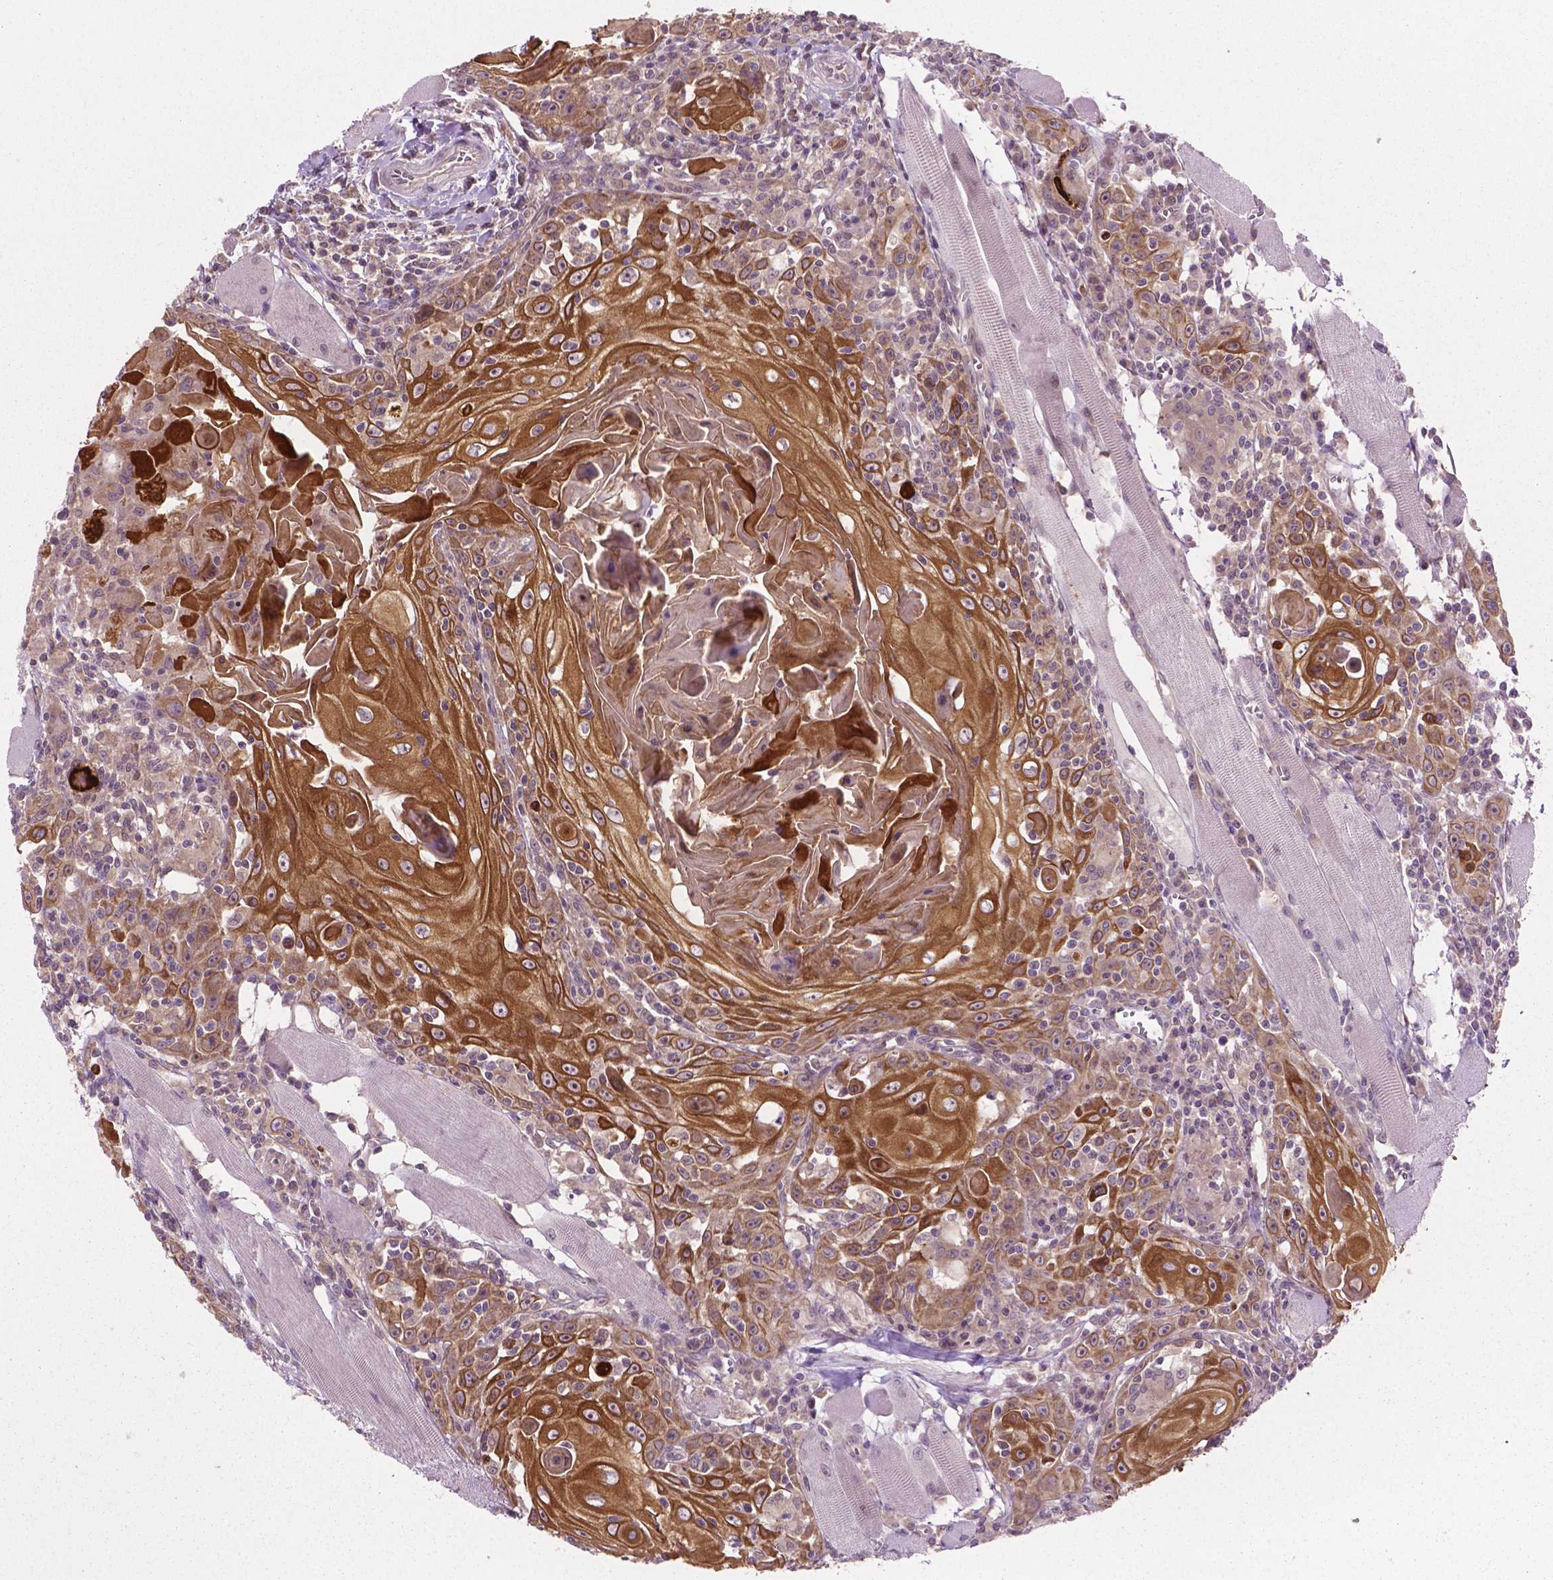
{"staining": {"intensity": "moderate", "quantity": ">75%", "location": "cytoplasmic/membranous,nuclear"}, "tissue": "head and neck cancer", "cell_type": "Tumor cells", "image_type": "cancer", "snomed": [{"axis": "morphology", "description": "Squamous cell carcinoma, NOS"}, {"axis": "topography", "description": "Head-Neck"}], "caption": "About >75% of tumor cells in head and neck squamous cell carcinoma exhibit moderate cytoplasmic/membranous and nuclear protein staining as visualized by brown immunohistochemical staining.", "gene": "MZT1", "patient": {"sex": "male", "age": 52}}